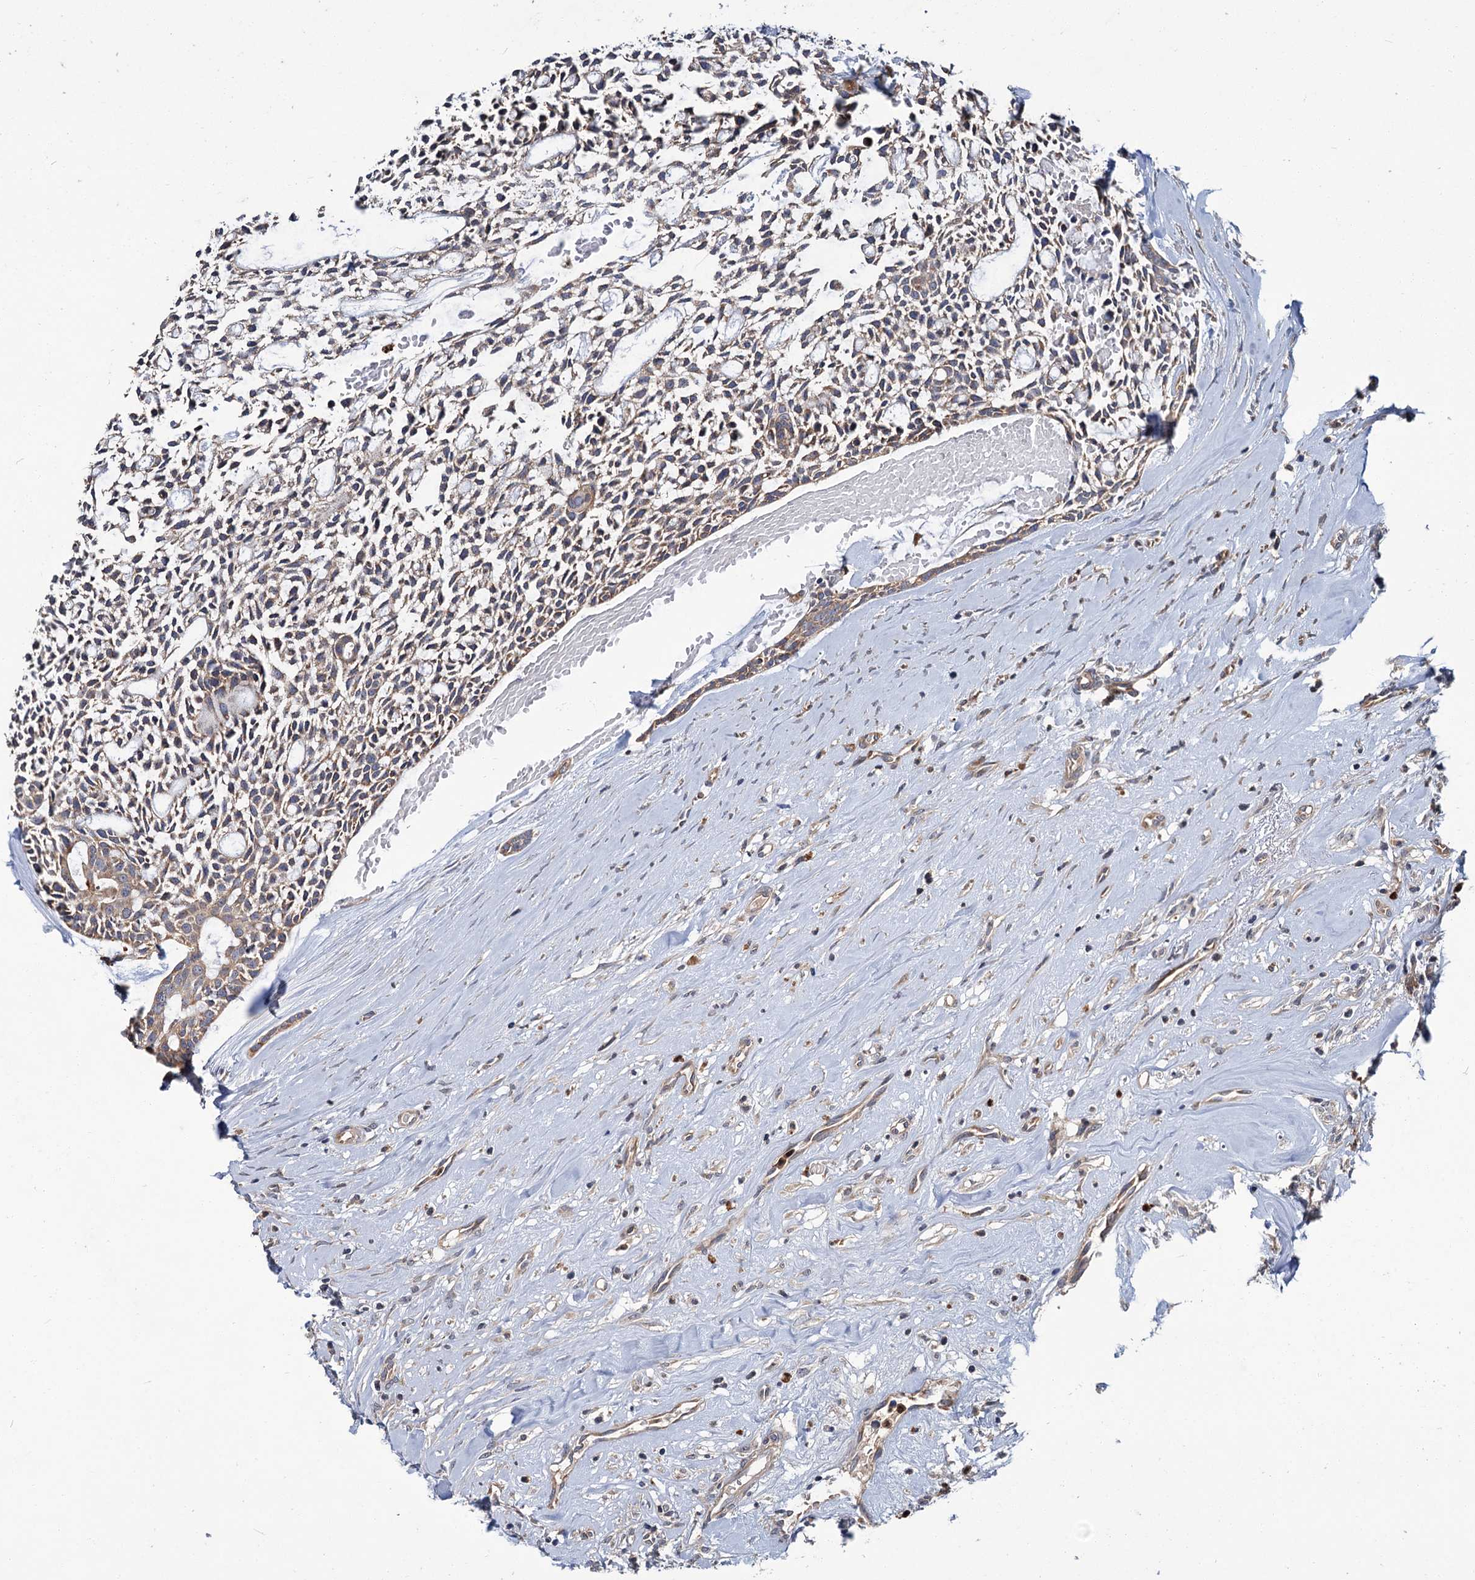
{"staining": {"intensity": "weak", "quantity": ">75%", "location": "cytoplasmic/membranous"}, "tissue": "head and neck cancer", "cell_type": "Tumor cells", "image_type": "cancer", "snomed": [{"axis": "morphology", "description": "Adenocarcinoma, NOS"}, {"axis": "topography", "description": "Subcutis"}, {"axis": "topography", "description": "Head-Neck"}], "caption": "A high-resolution image shows immunohistochemistry staining of head and neck adenocarcinoma, which reveals weak cytoplasmic/membranous positivity in approximately >75% of tumor cells. The staining was performed using DAB (3,3'-diaminobenzidine), with brown indicating positive protein expression. Nuclei are stained blue with hematoxylin.", "gene": "DYNC2H1", "patient": {"sex": "female", "age": 73}}